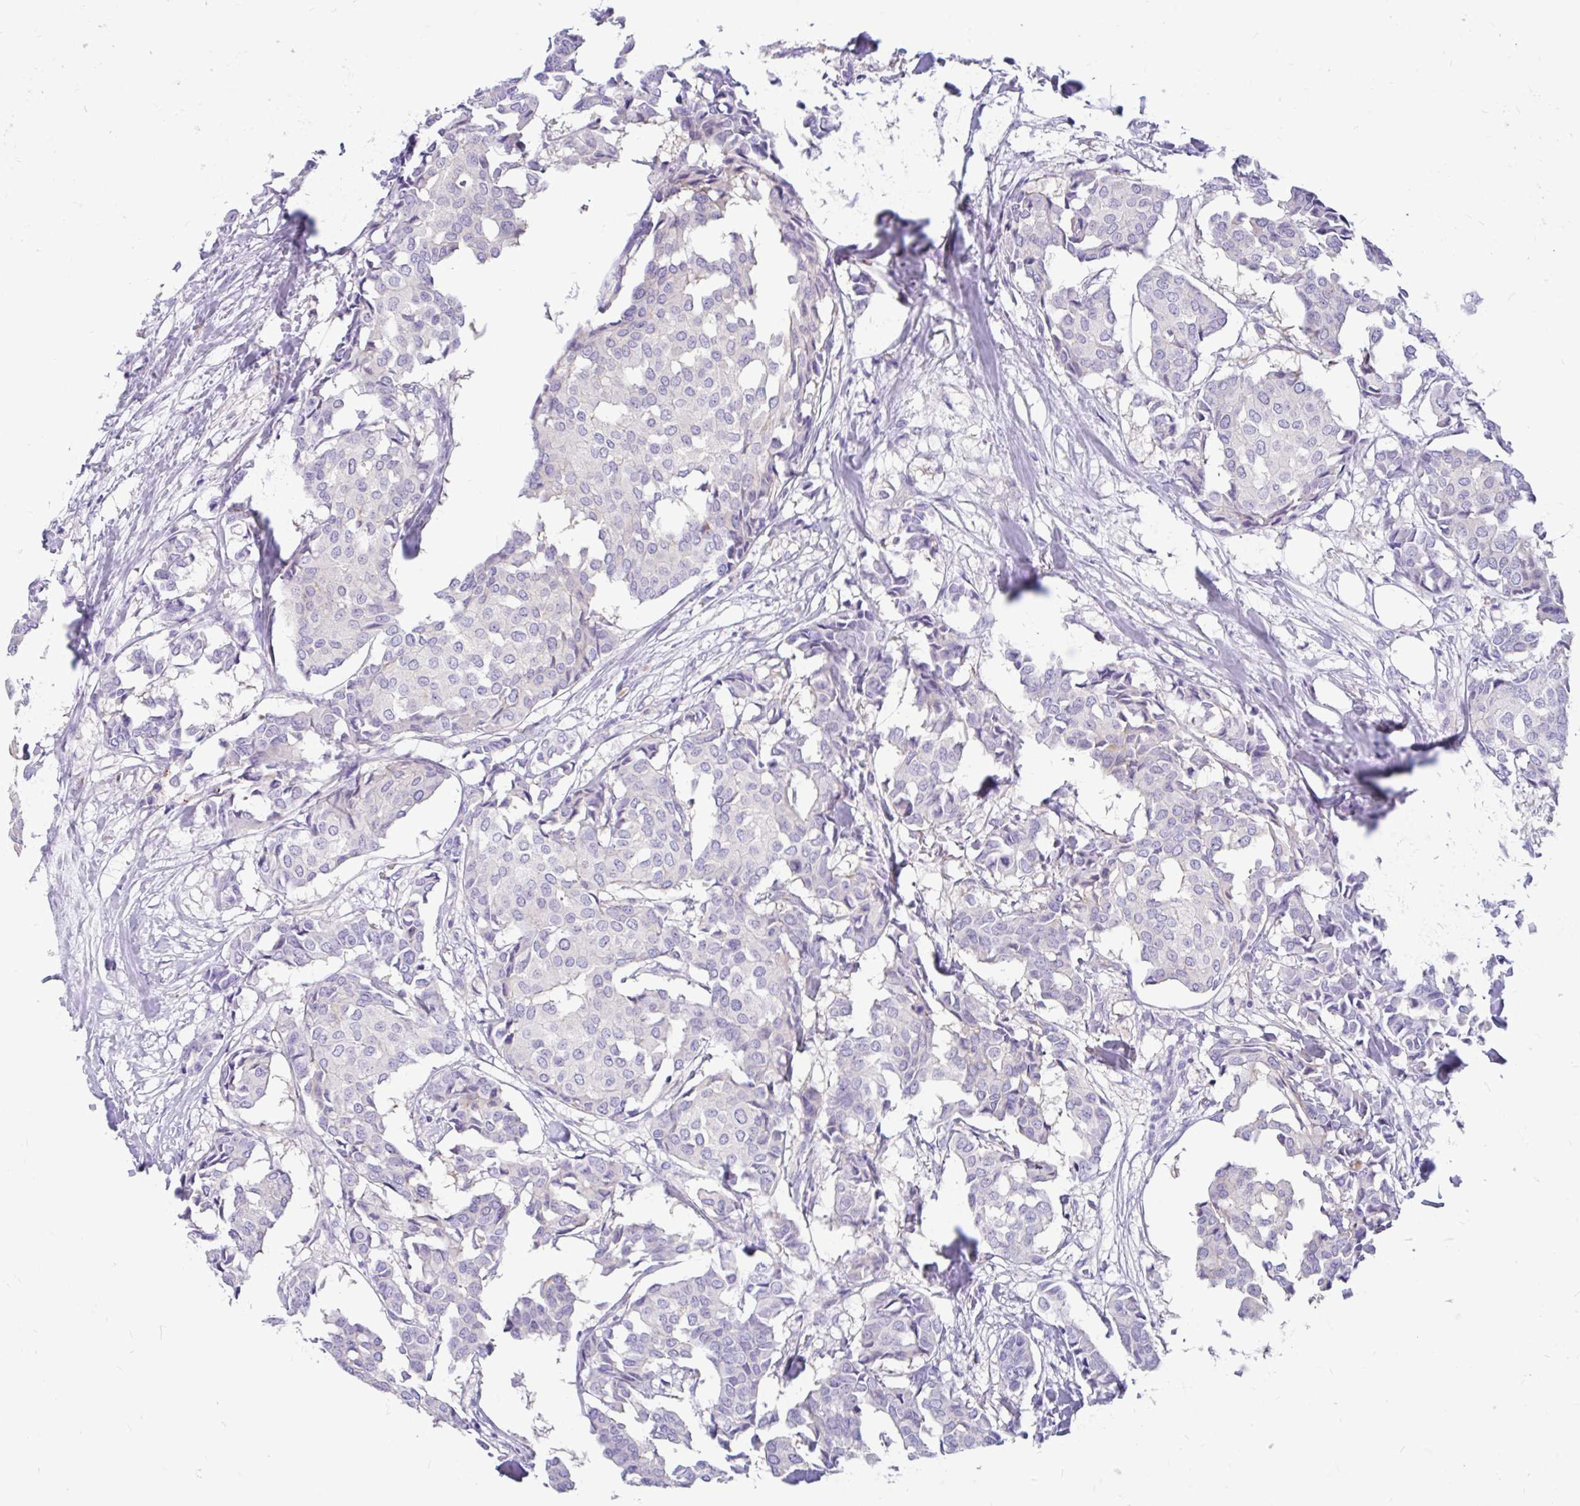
{"staining": {"intensity": "negative", "quantity": "none", "location": "none"}, "tissue": "breast cancer", "cell_type": "Tumor cells", "image_type": "cancer", "snomed": [{"axis": "morphology", "description": "Duct carcinoma"}, {"axis": "topography", "description": "Breast"}], "caption": "Photomicrograph shows no protein positivity in tumor cells of breast intraductal carcinoma tissue.", "gene": "KIAA2013", "patient": {"sex": "female", "age": 75}}